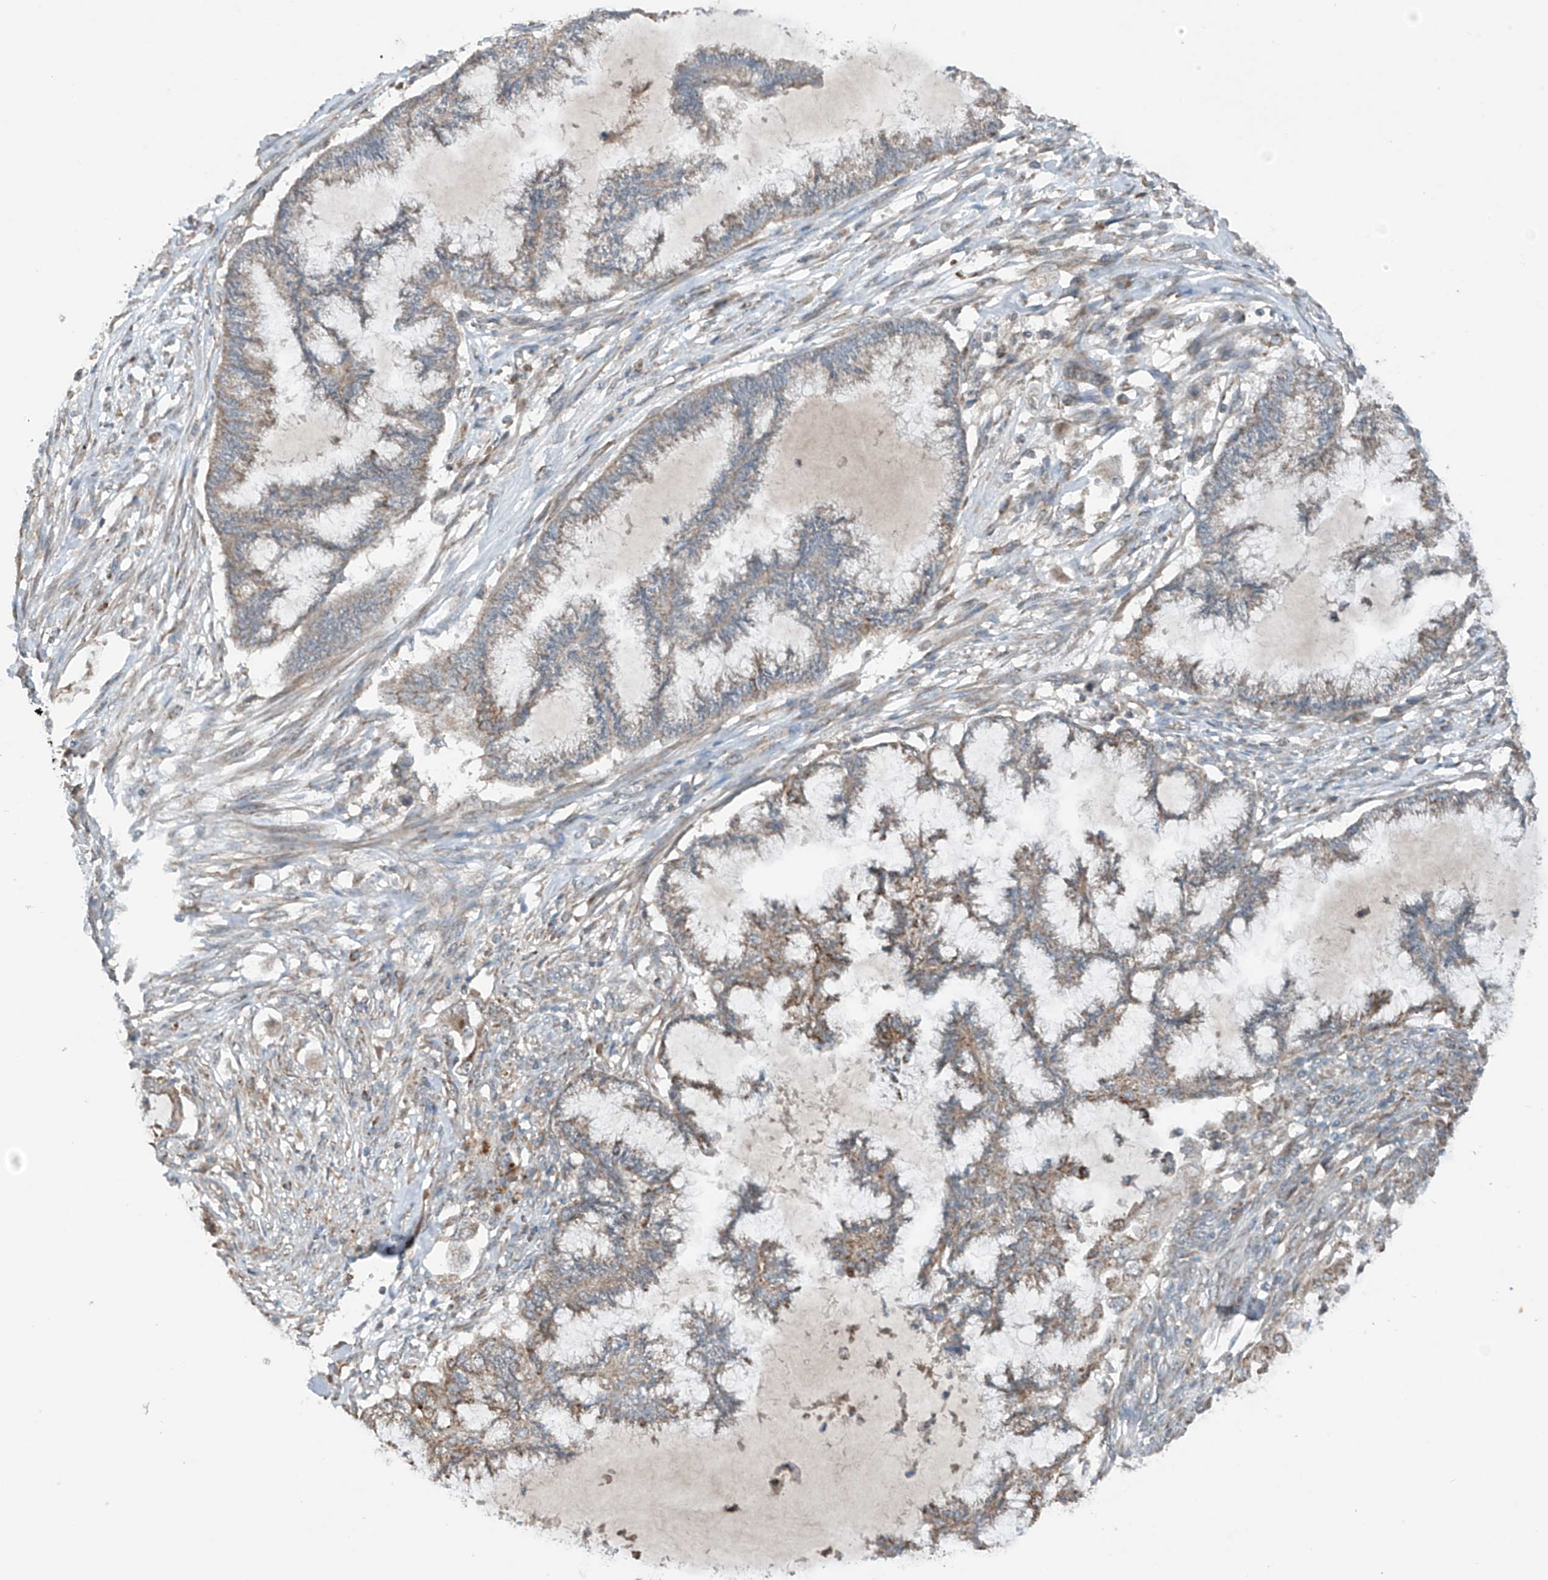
{"staining": {"intensity": "negative", "quantity": "none", "location": "none"}, "tissue": "endometrial cancer", "cell_type": "Tumor cells", "image_type": "cancer", "snomed": [{"axis": "morphology", "description": "Adenocarcinoma, NOS"}, {"axis": "topography", "description": "Endometrium"}], "caption": "Protein analysis of endometrial cancer (adenocarcinoma) reveals no significant positivity in tumor cells.", "gene": "SAMD3", "patient": {"sex": "female", "age": 86}}